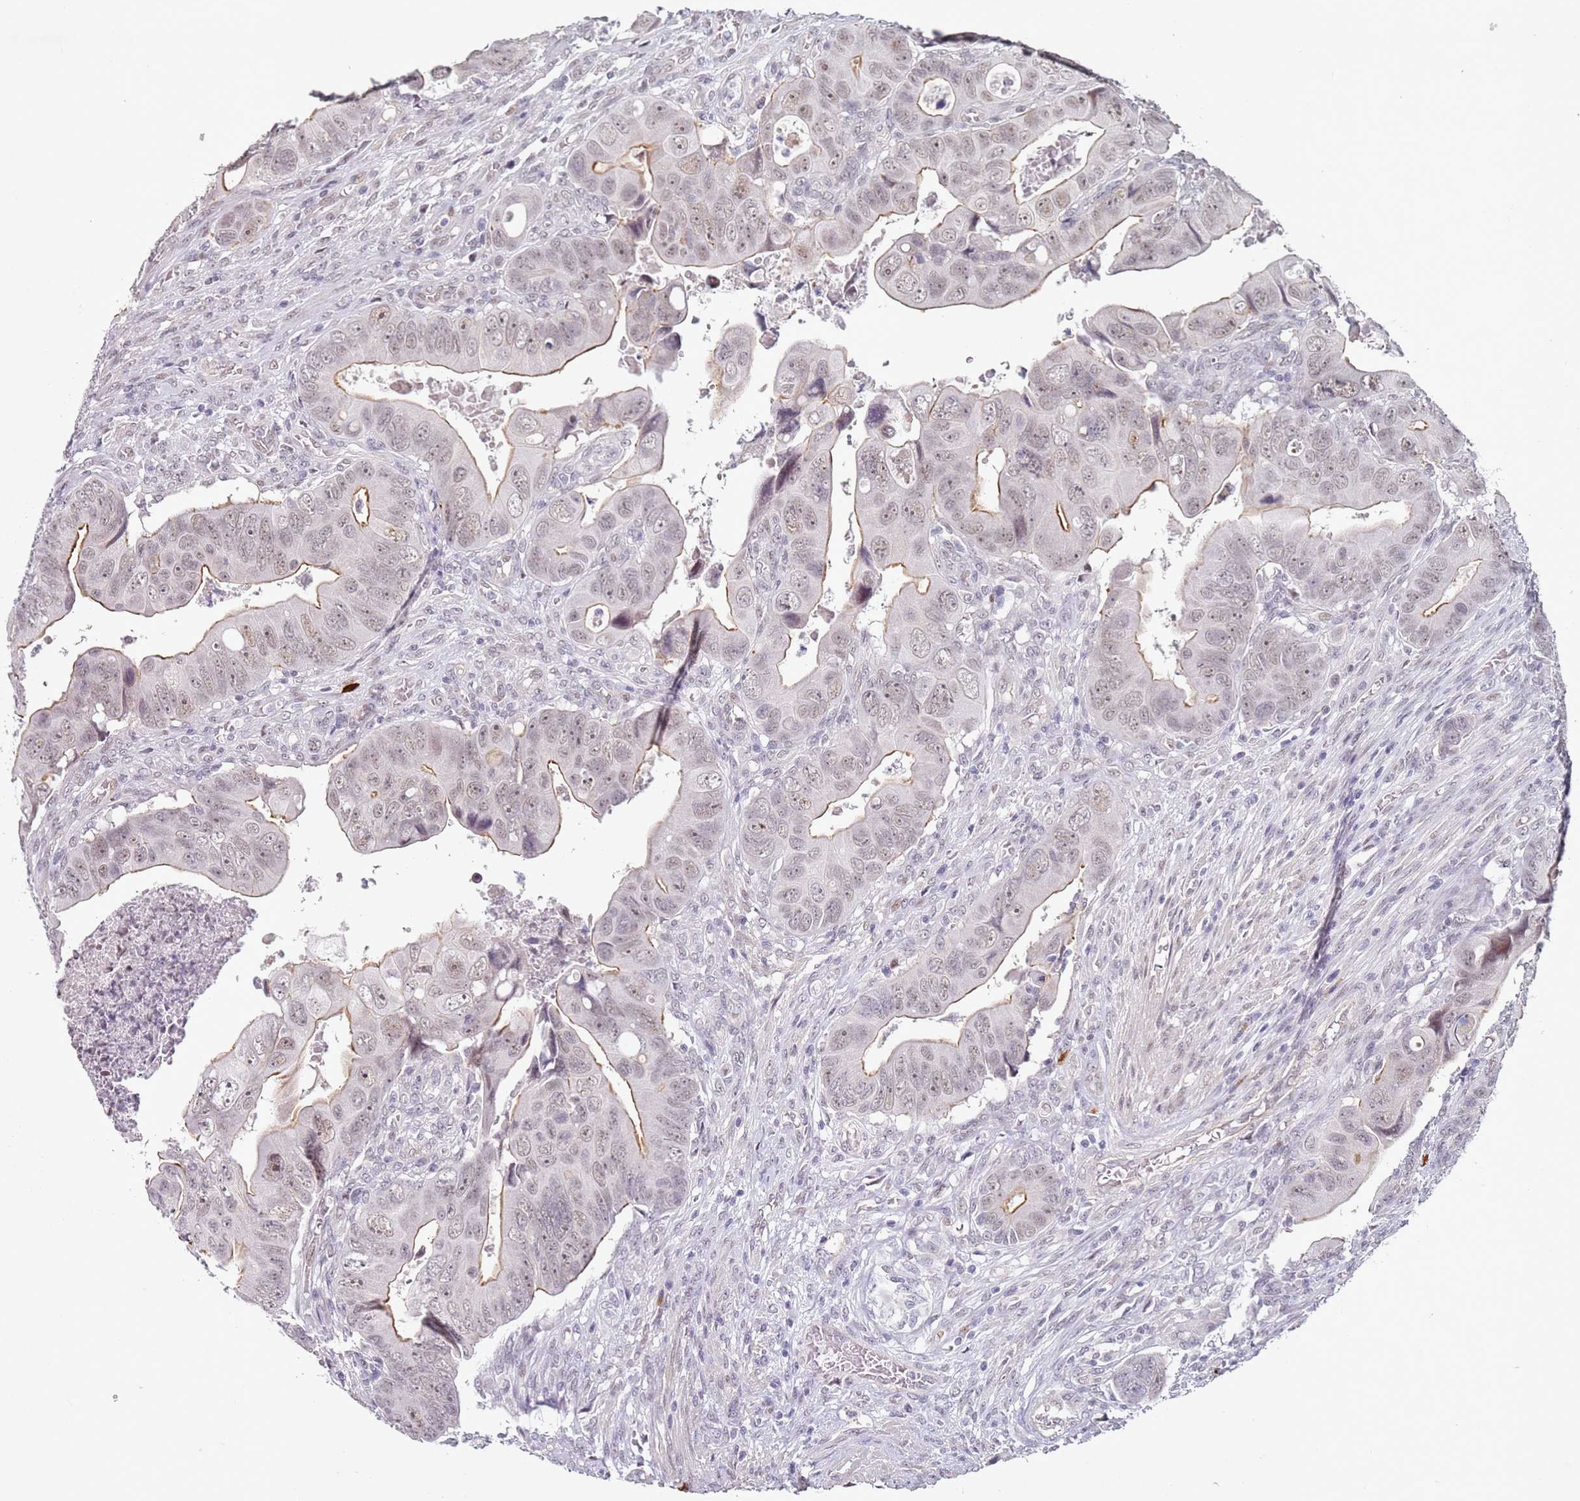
{"staining": {"intensity": "moderate", "quantity": "25%-75%", "location": "cytoplasmic/membranous,nuclear"}, "tissue": "colorectal cancer", "cell_type": "Tumor cells", "image_type": "cancer", "snomed": [{"axis": "morphology", "description": "Adenocarcinoma, NOS"}, {"axis": "topography", "description": "Rectum"}], "caption": "Protein positivity by immunohistochemistry (IHC) shows moderate cytoplasmic/membranous and nuclear staining in approximately 25%-75% of tumor cells in colorectal cancer (adenocarcinoma).", "gene": "ATF6B", "patient": {"sex": "female", "age": 78}}